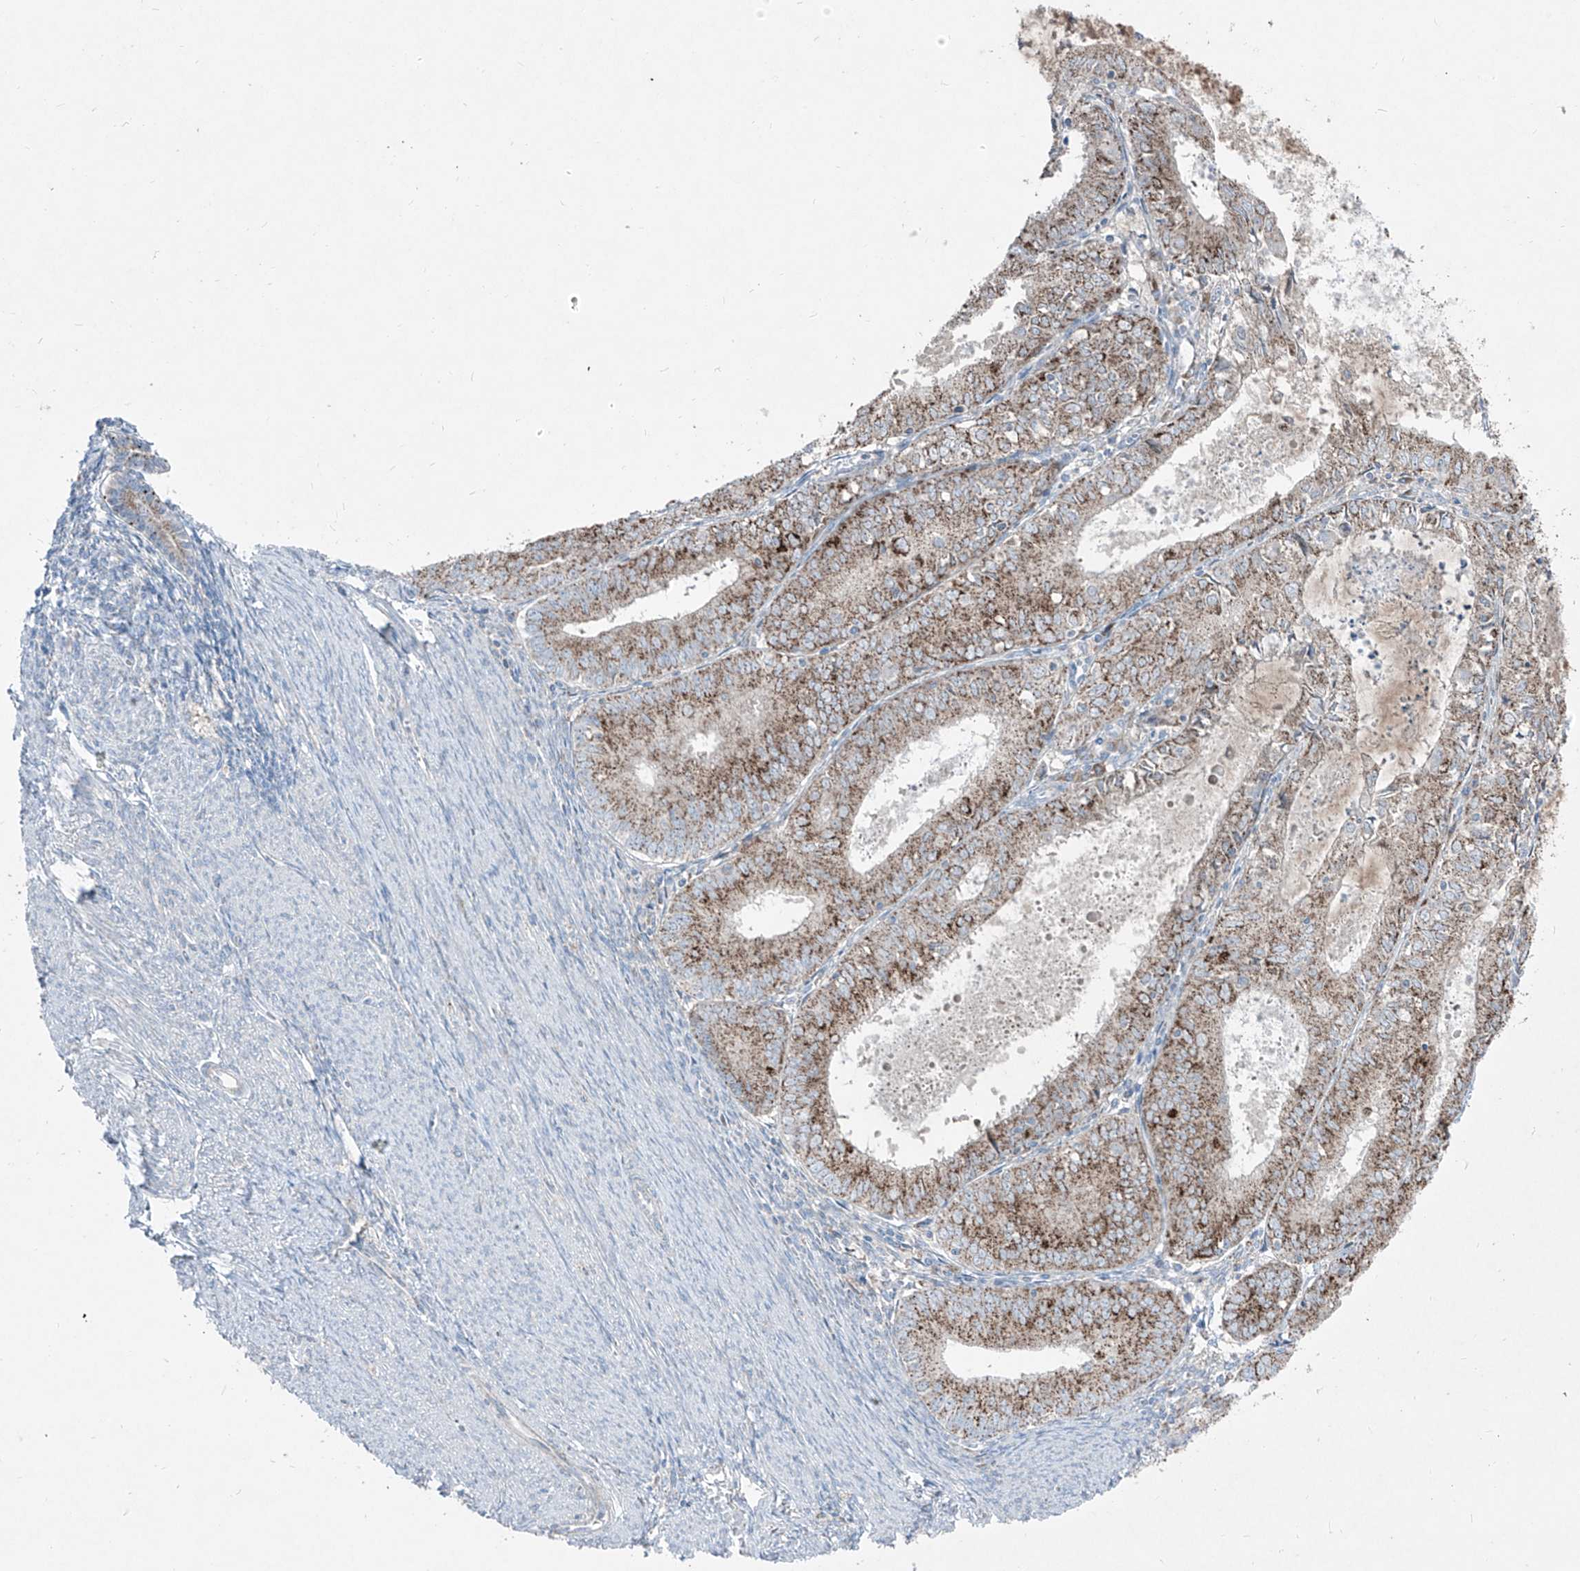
{"staining": {"intensity": "moderate", "quantity": ">75%", "location": "cytoplasmic/membranous"}, "tissue": "endometrial cancer", "cell_type": "Tumor cells", "image_type": "cancer", "snomed": [{"axis": "morphology", "description": "Adenocarcinoma, NOS"}, {"axis": "topography", "description": "Endometrium"}], "caption": "Tumor cells display medium levels of moderate cytoplasmic/membranous expression in about >75% of cells in adenocarcinoma (endometrial). (brown staining indicates protein expression, while blue staining denotes nuclei).", "gene": "ABCD3", "patient": {"sex": "female", "age": 57}}